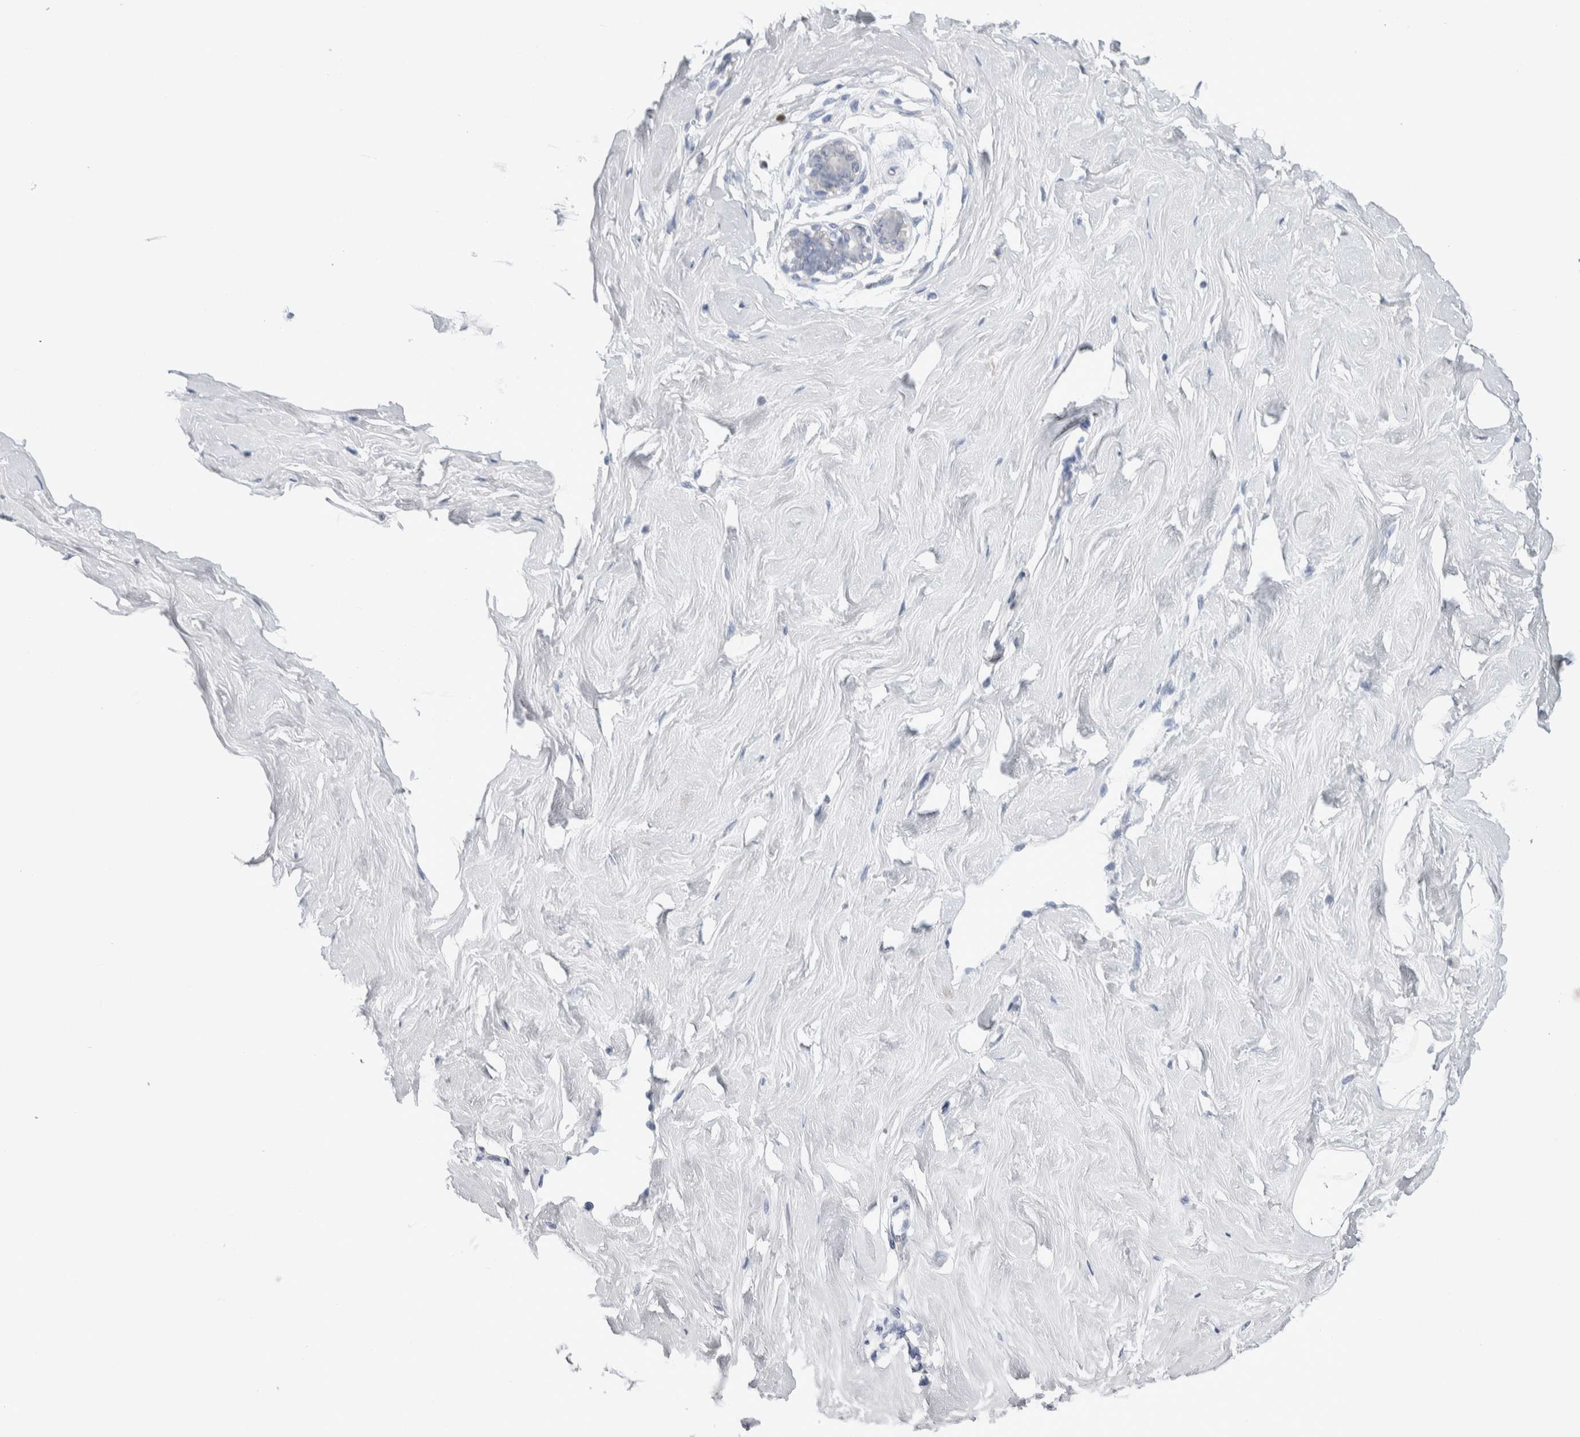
{"staining": {"intensity": "negative", "quantity": "none", "location": "none"}, "tissue": "breast", "cell_type": "Adipocytes", "image_type": "normal", "snomed": [{"axis": "morphology", "description": "Normal tissue, NOS"}, {"axis": "topography", "description": "Breast"}], "caption": "Protein analysis of unremarkable breast demonstrates no significant expression in adipocytes. The staining is performed using DAB brown chromogen with nuclei counter-stained in using hematoxylin.", "gene": "LURAP1L", "patient": {"sex": "female", "age": 23}}